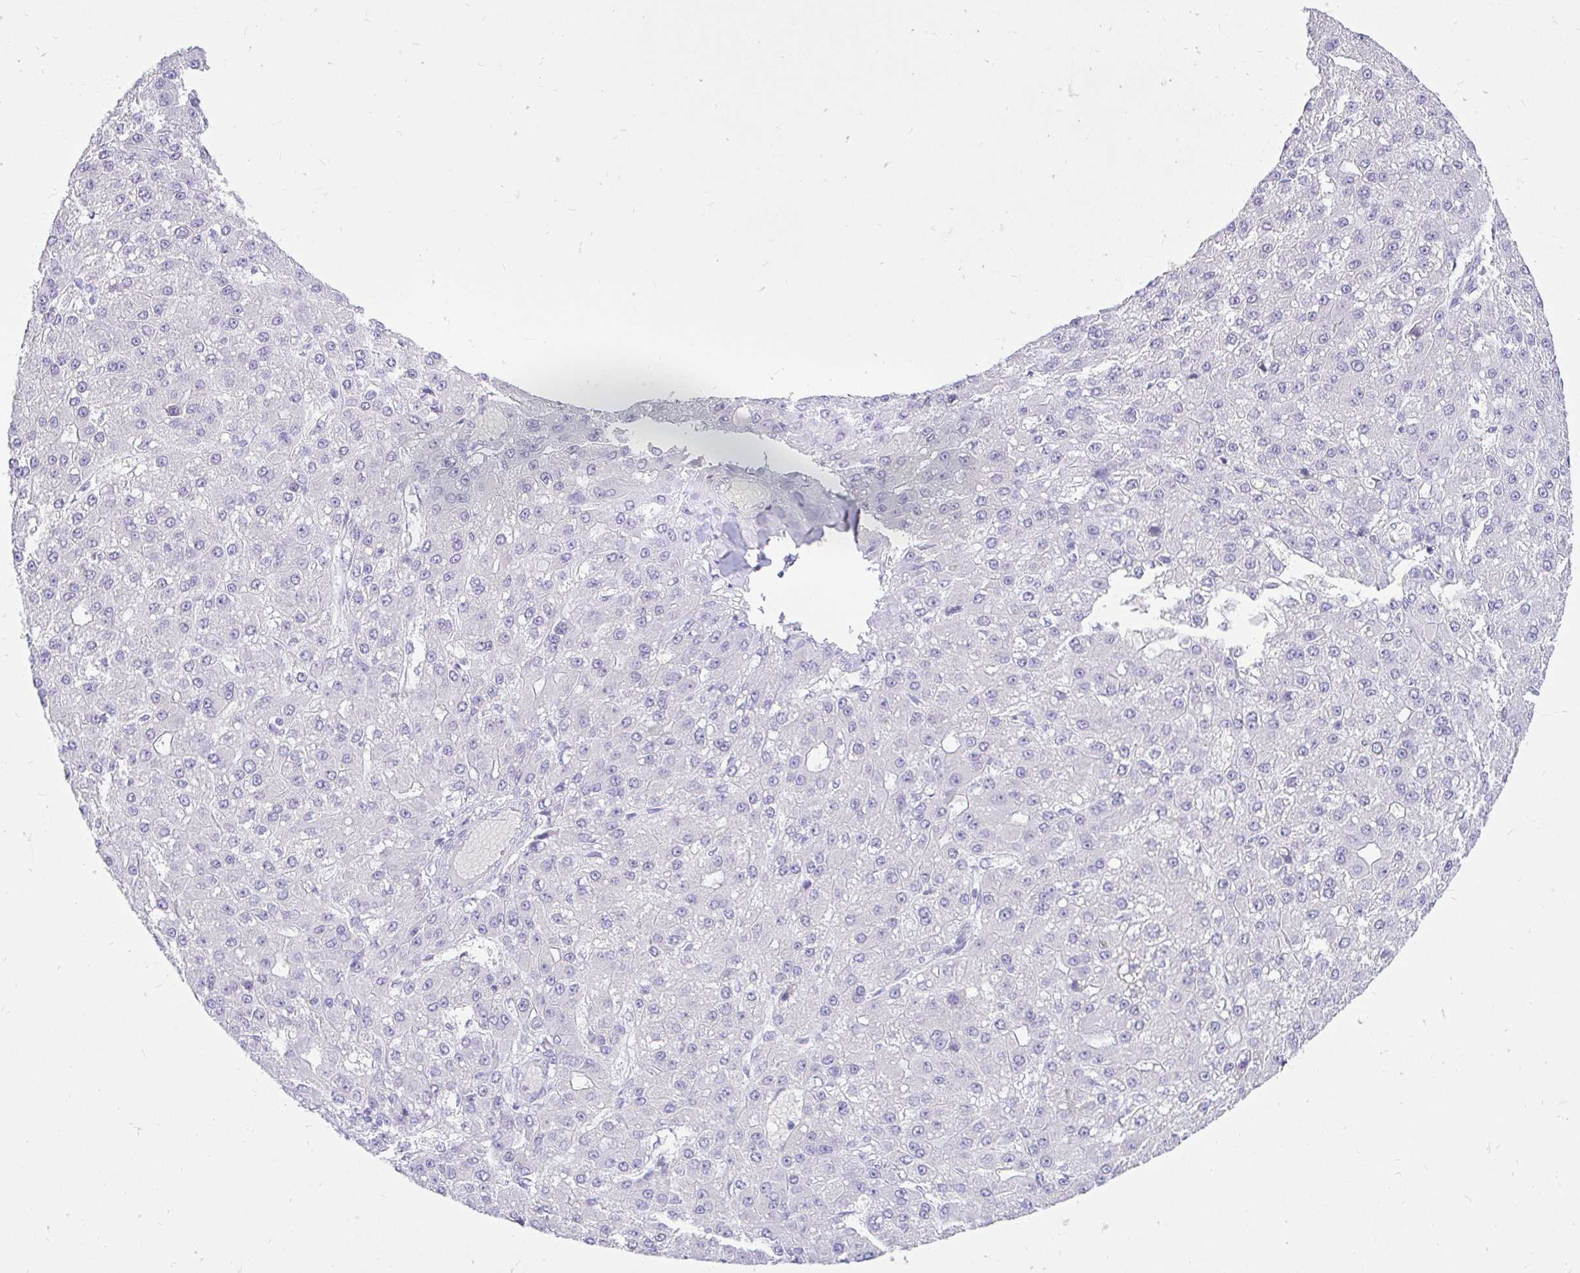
{"staining": {"intensity": "negative", "quantity": "none", "location": "none"}, "tissue": "liver cancer", "cell_type": "Tumor cells", "image_type": "cancer", "snomed": [{"axis": "morphology", "description": "Carcinoma, Hepatocellular, NOS"}, {"axis": "topography", "description": "Liver"}], "caption": "This is a image of immunohistochemistry (IHC) staining of liver cancer, which shows no expression in tumor cells.", "gene": "FATE1", "patient": {"sex": "male", "age": 67}}